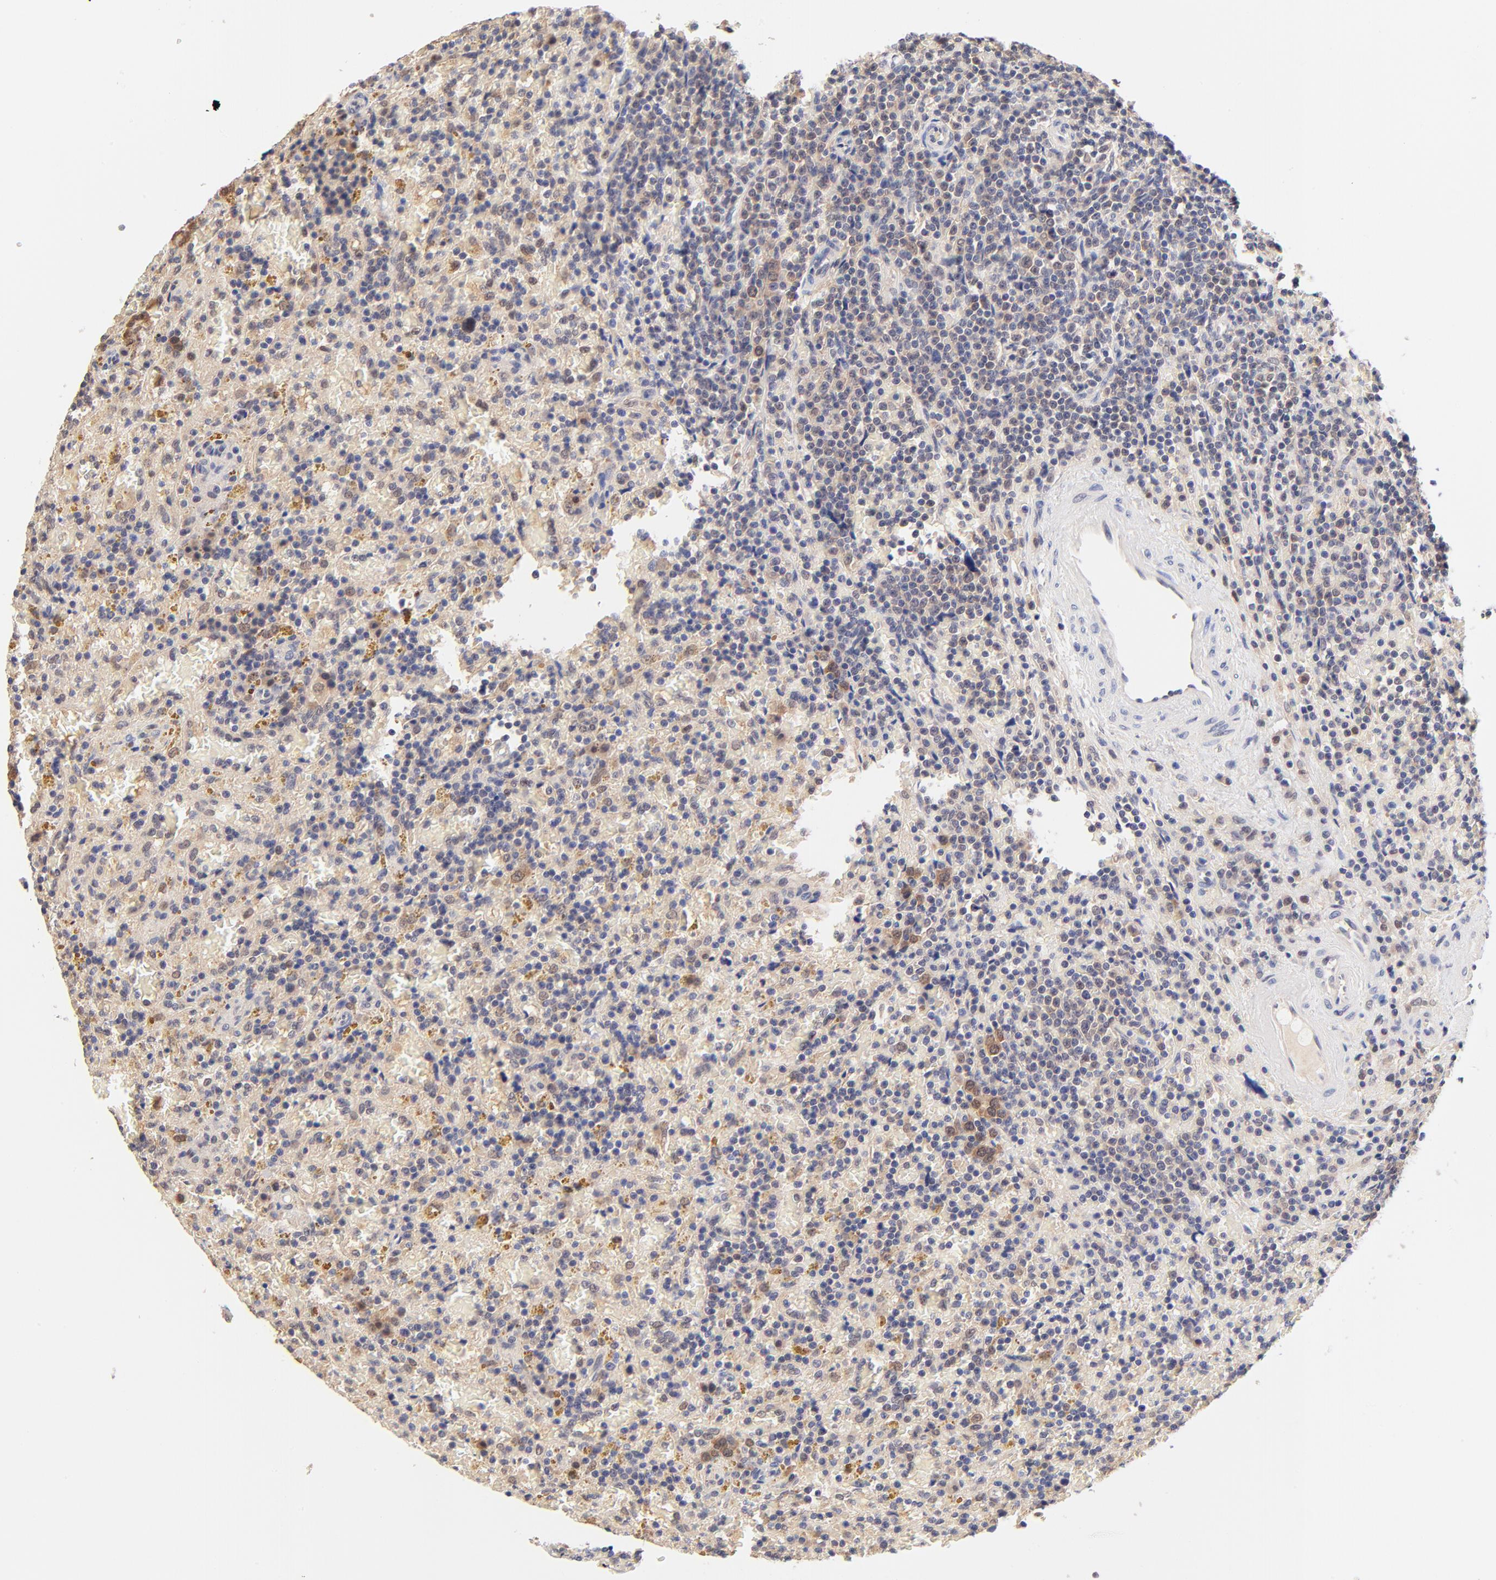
{"staining": {"intensity": "weak", "quantity": "<25%", "location": "nuclear"}, "tissue": "lymphoma", "cell_type": "Tumor cells", "image_type": "cancer", "snomed": [{"axis": "morphology", "description": "Malignant lymphoma, non-Hodgkin's type, Low grade"}, {"axis": "topography", "description": "Spleen"}], "caption": "Malignant lymphoma, non-Hodgkin's type (low-grade) stained for a protein using immunohistochemistry reveals no positivity tumor cells.", "gene": "TXNL1", "patient": {"sex": "female", "age": 65}}